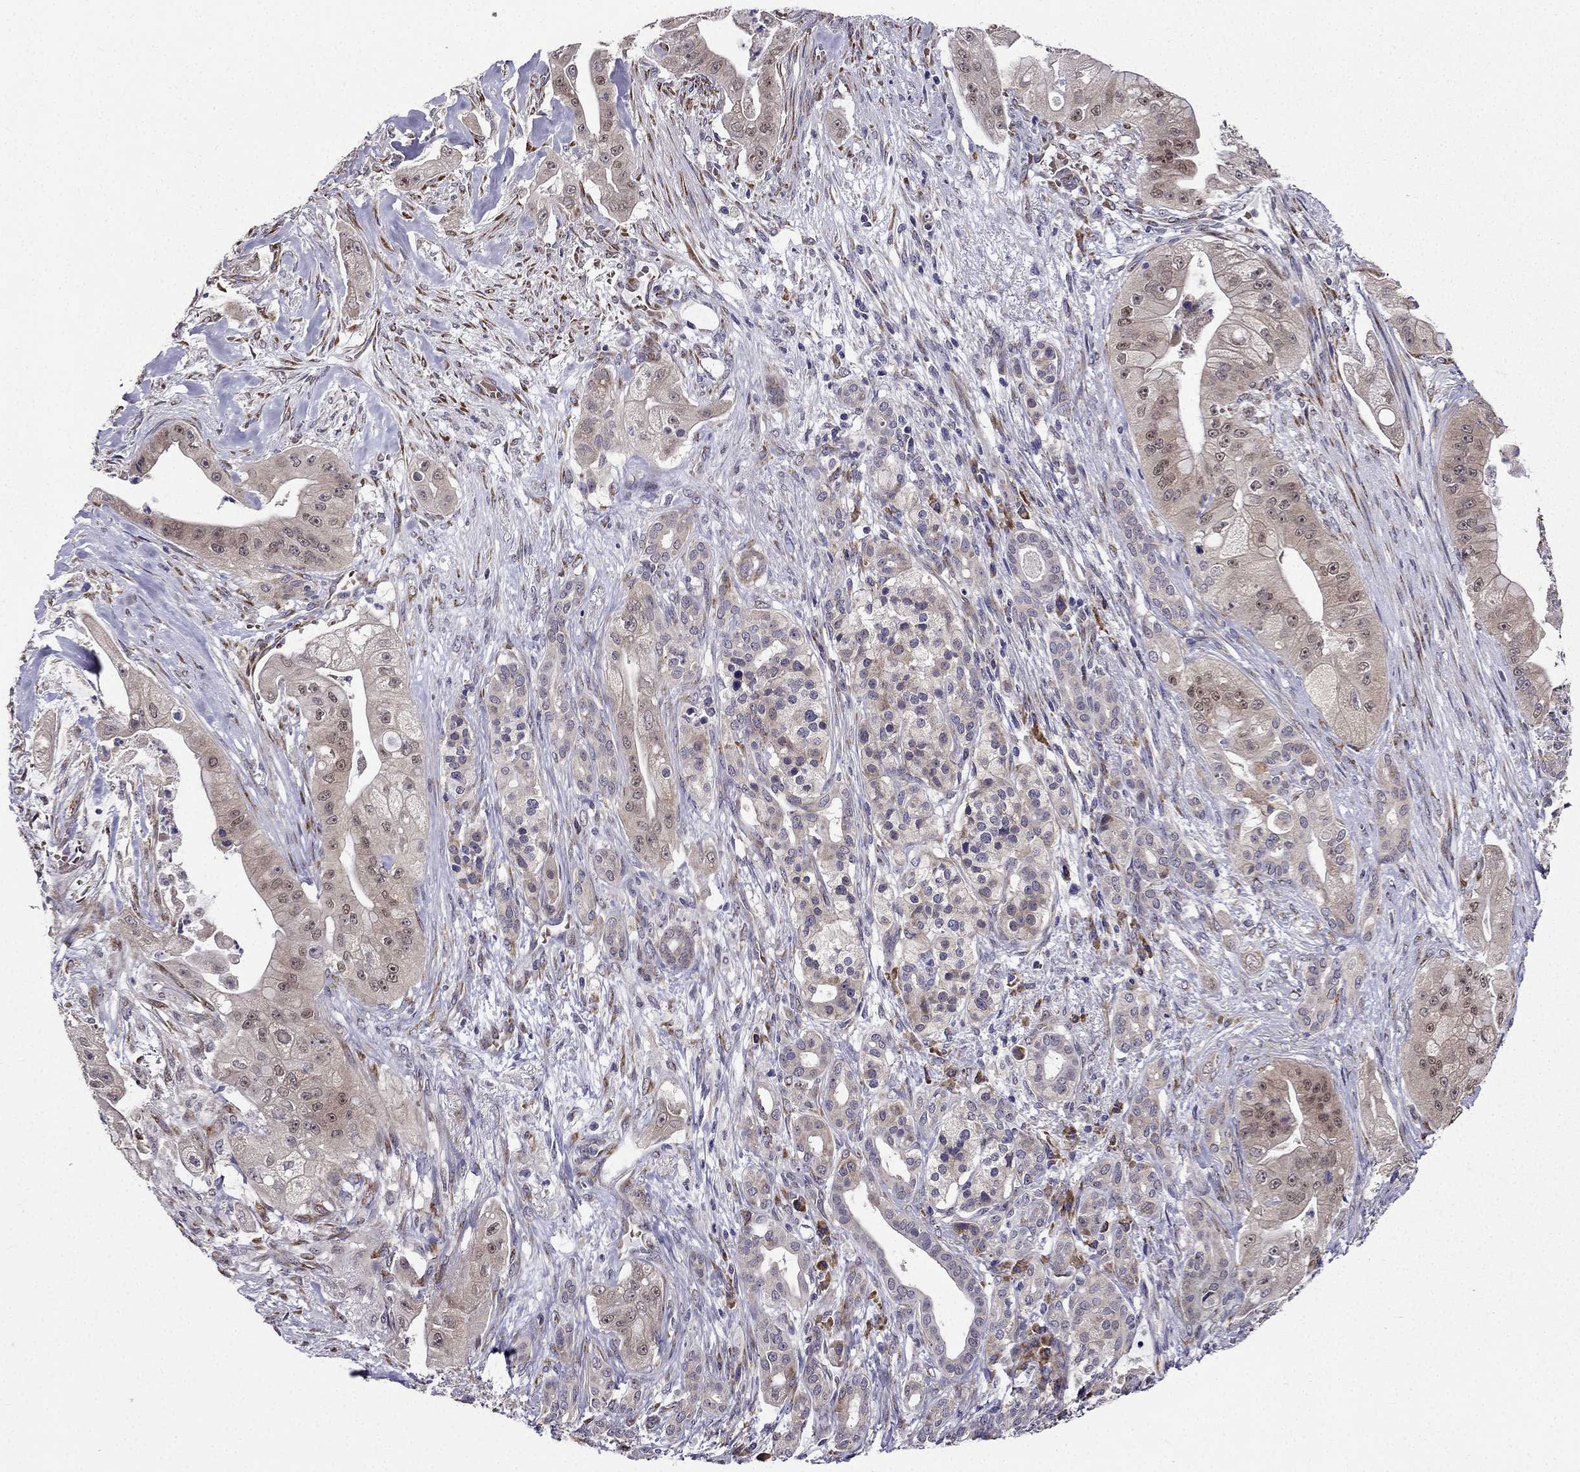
{"staining": {"intensity": "weak", "quantity": "25%-75%", "location": "cytoplasmic/membranous"}, "tissue": "pancreatic cancer", "cell_type": "Tumor cells", "image_type": "cancer", "snomed": [{"axis": "morphology", "description": "Normal tissue, NOS"}, {"axis": "morphology", "description": "Inflammation, NOS"}, {"axis": "morphology", "description": "Adenocarcinoma, NOS"}, {"axis": "topography", "description": "Pancreas"}], "caption": "A brown stain highlights weak cytoplasmic/membranous staining of a protein in human adenocarcinoma (pancreatic) tumor cells.", "gene": "ARHGEF28", "patient": {"sex": "male", "age": 57}}